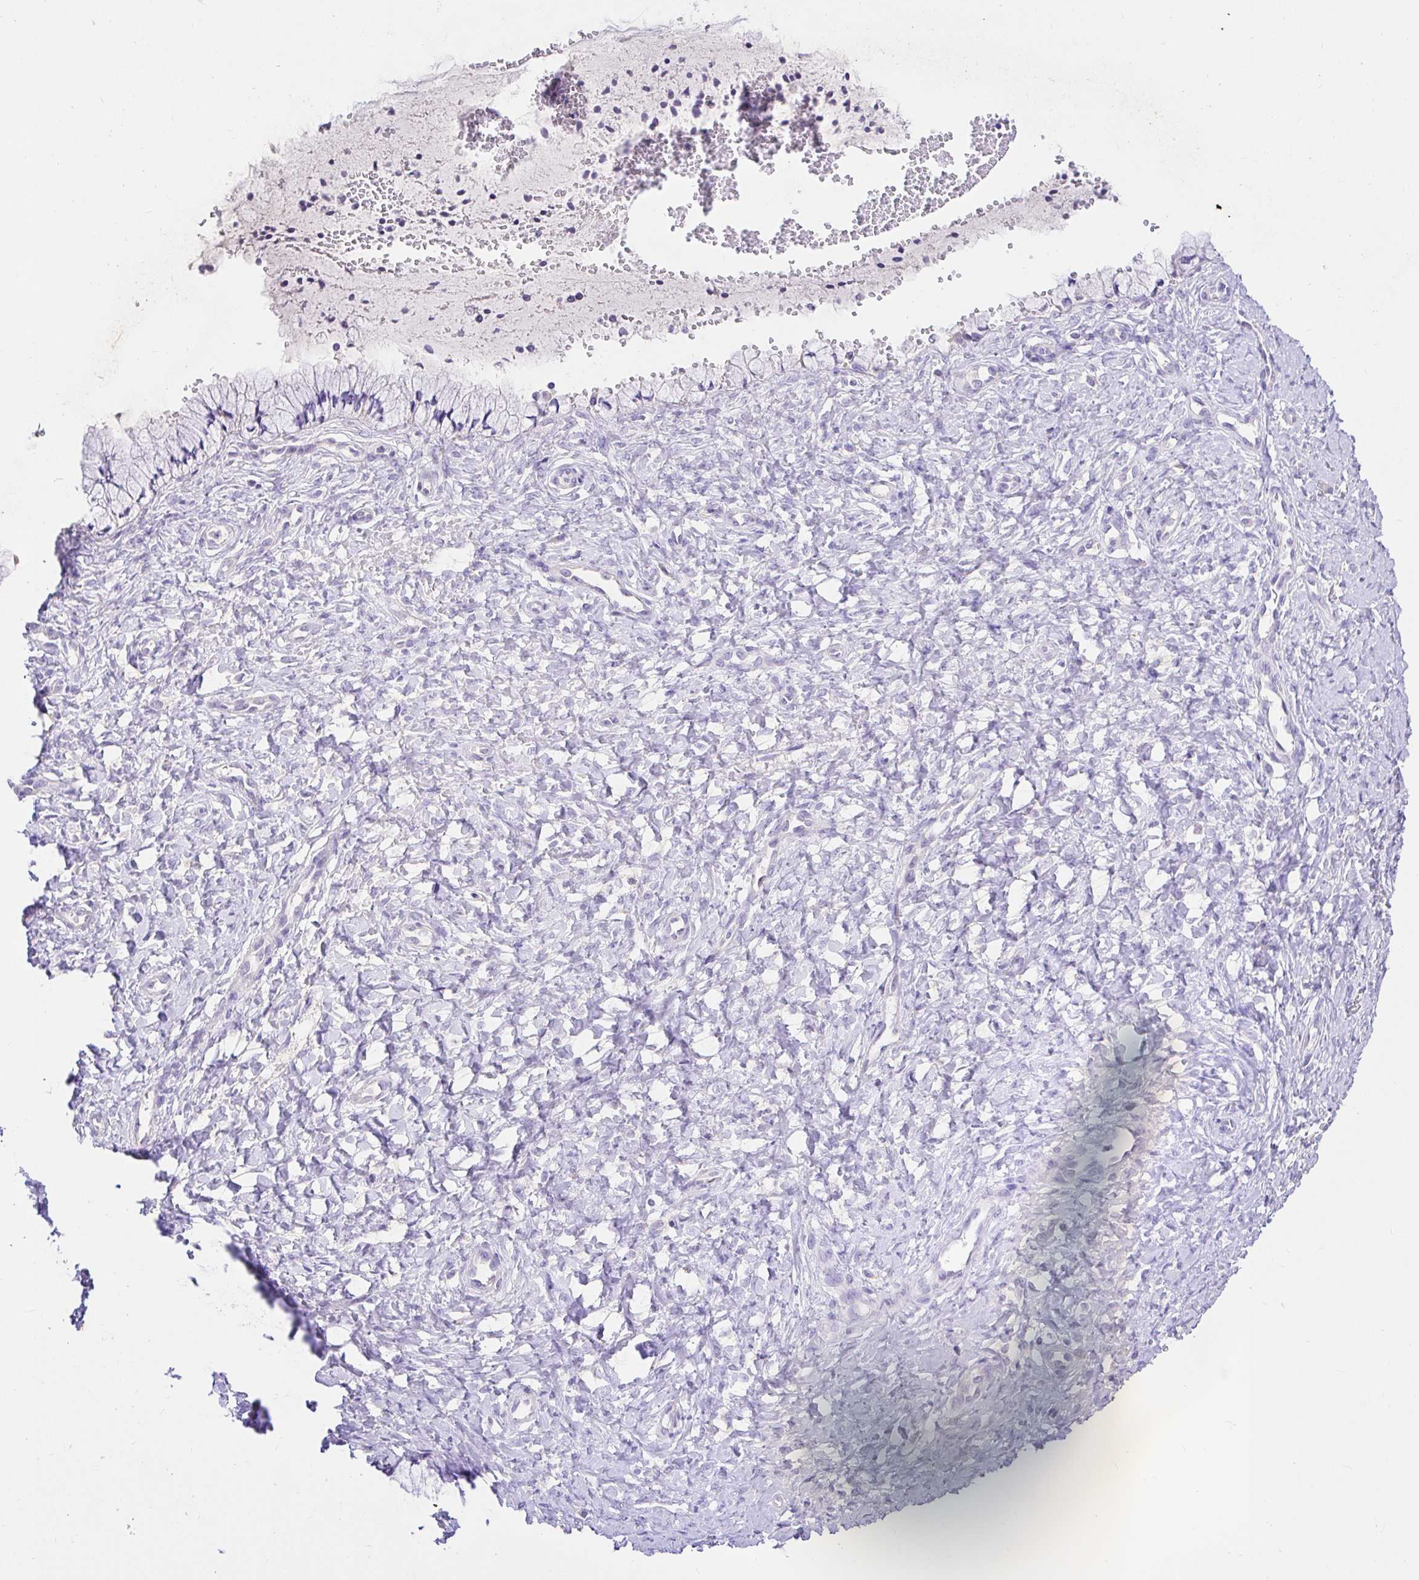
{"staining": {"intensity": "negative", "quantity": "none", "location": "none"}, "tissue": "cervix", "cell_type": "Glandular cells", "image_type": "normal", "snomed": [{"axis": "morphology", "description": "Normal tissue, NOS"}, {"axis": "topography", "description": "Cervix"}], "caption": "Immunohistochemistry of benign human cervix shows no positivity in glandular cells. (Brightfield microscopy of DAB (3,3'-diaminobenzidine) immunohistochemistry (IHC) at high magnification).", "gene": "CDO1", "patient": {"sex": "female", "age": 37}}